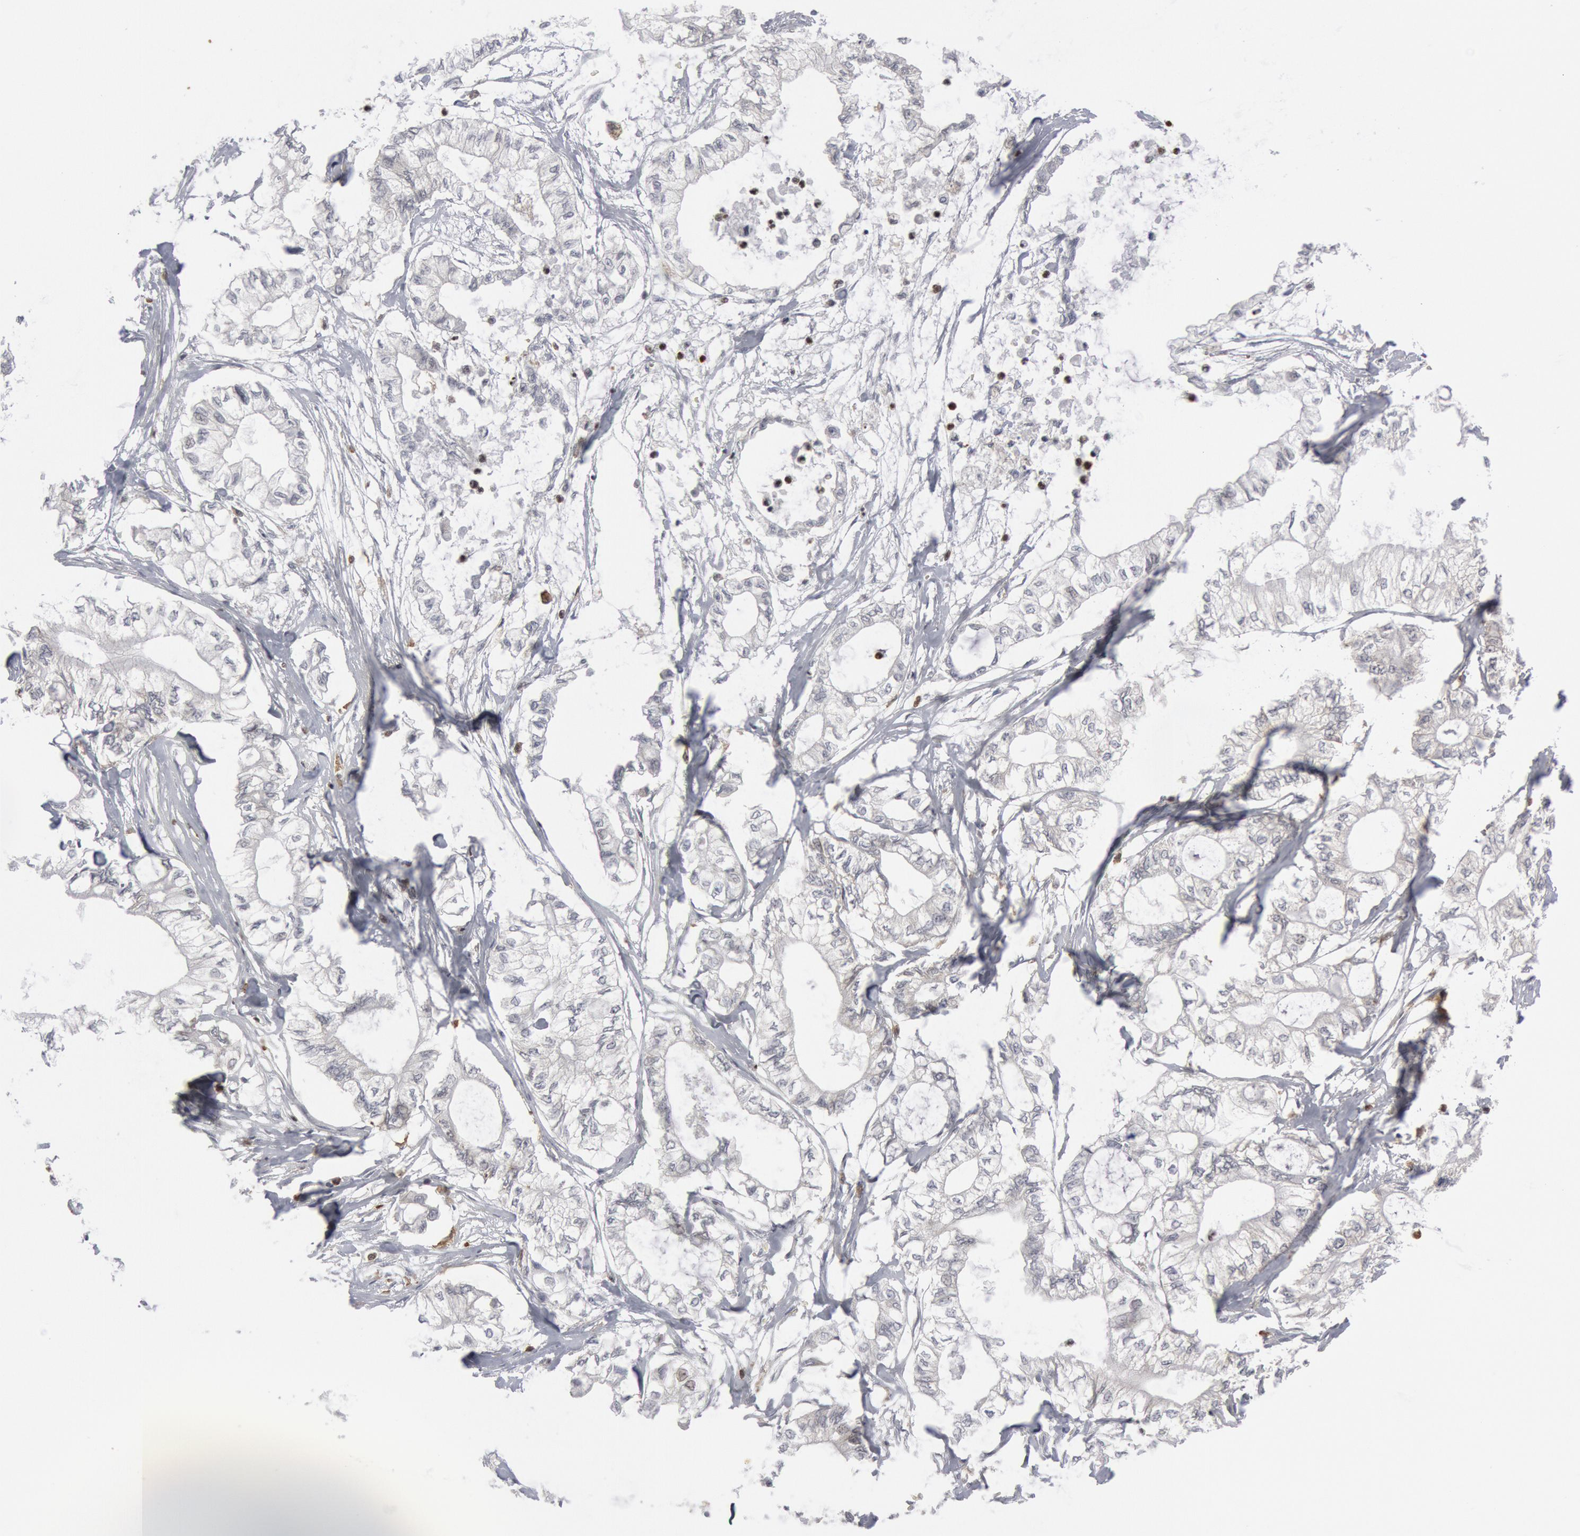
{"staining": {"intensity": "negative", "quantity": "none", "location": "none"}, "tissue": "pancreatic cancer", "cell_type": "Tumor cells", "image_type": "cancer", "snomed": [{"axis": "morphology", "description": "Adenocarcinoma, NOS"}, {"axis": "topography", "description": "Pancreas"}], "caption": "A photomicrograph of human pancreatic adenocarcinoma is negative for staining in tumor cells.", "gene": "PTPN6", "patient": {"sex": "male", "age": 79}}